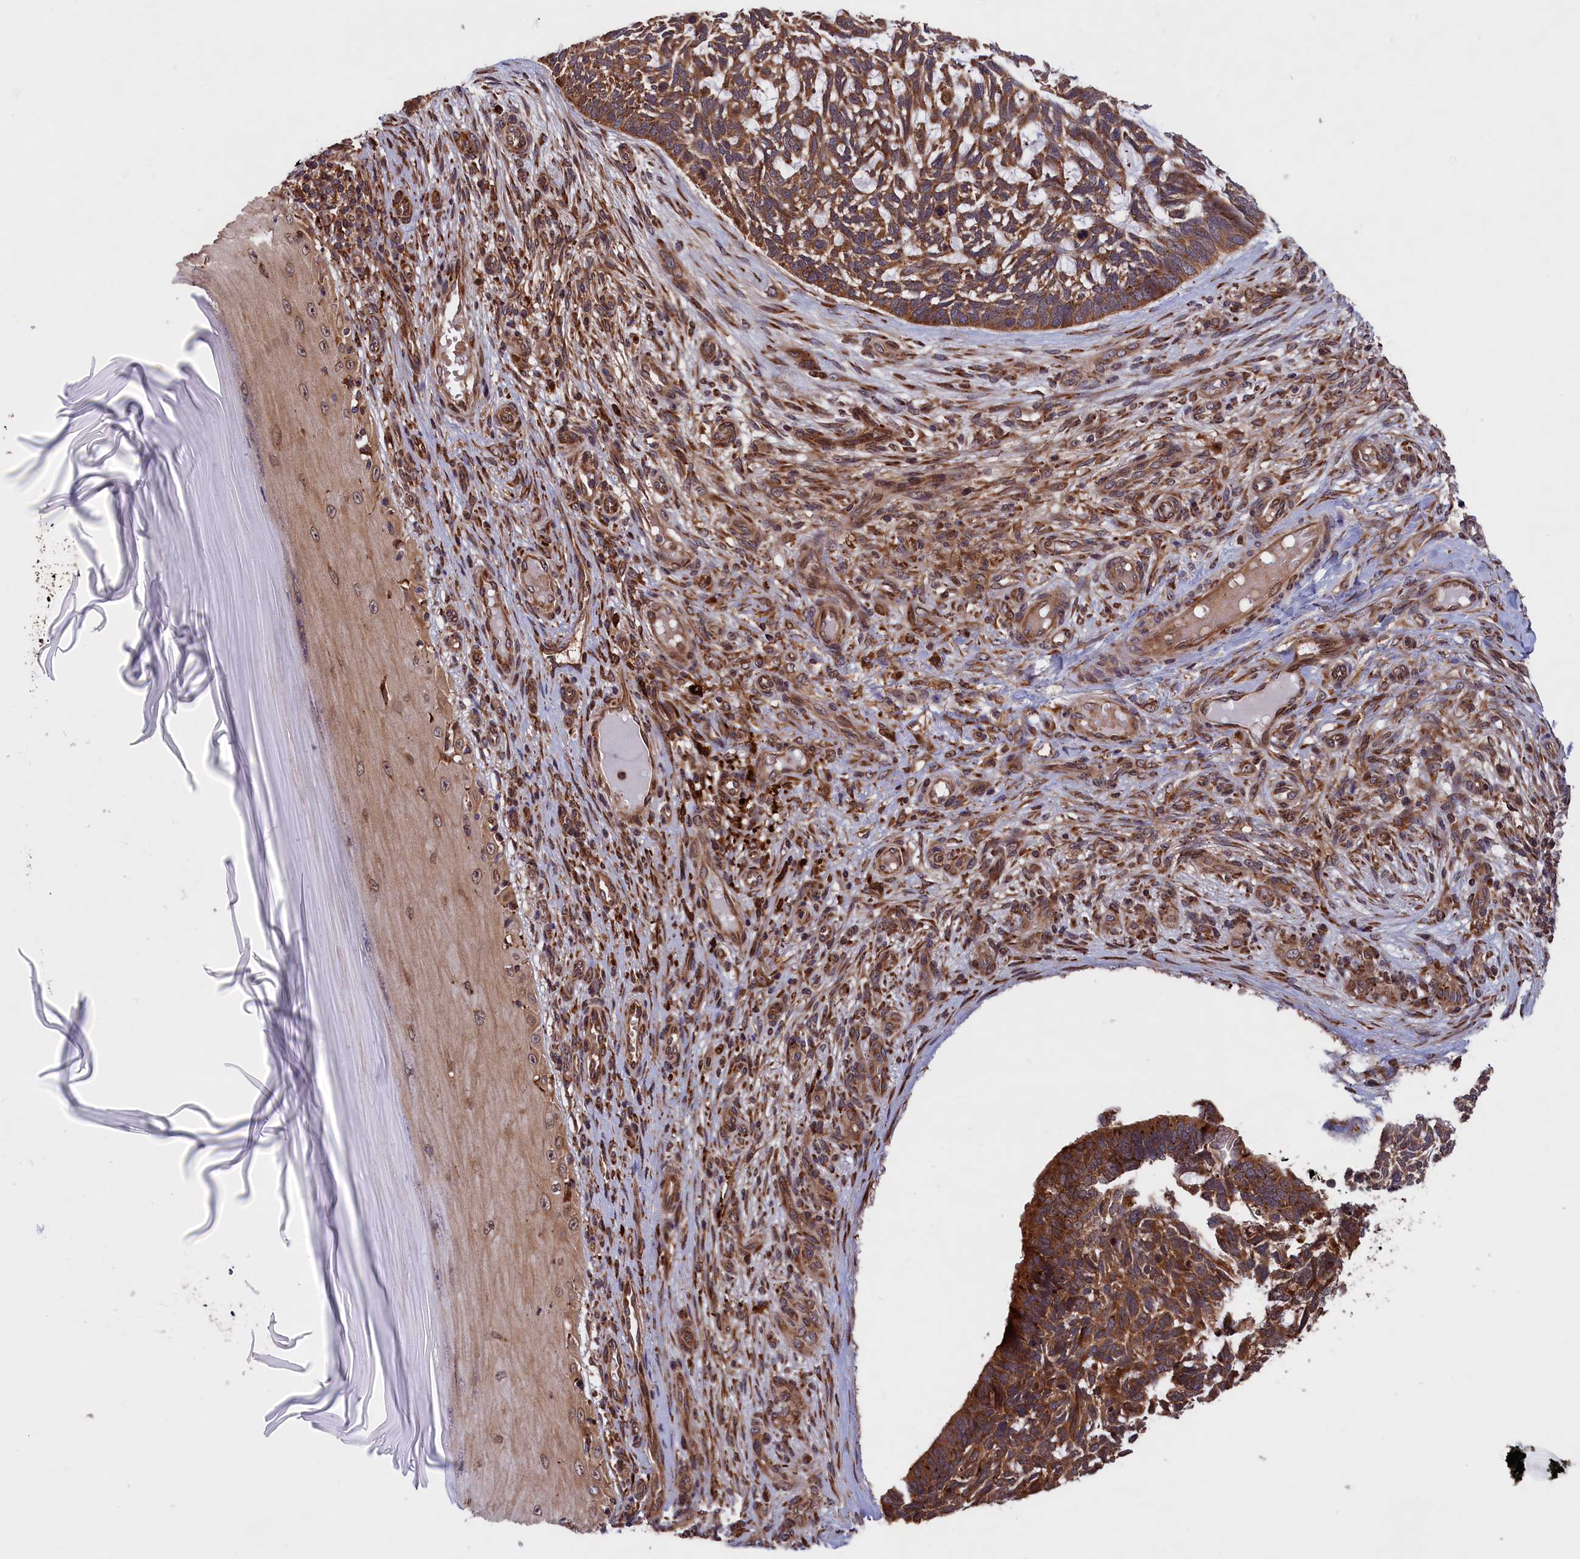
{"staining": {"intensity": "moderate", "quantity": ">75%", "location": "cytoplasmic/membranous"}, "tissue": "skin cancer", "cell_type": "Tumor cells", "image_type": "cancer", "snomed": [{"axis": "morphology", "description": "Basal cell carcinoma"}, {"axis": "topography", "description": "Skin"}], "caption": "A medium amount of moderate cytoplasmic/membranous staining is seen in approximately >75% of tumor cells in skin cancer (basal cell carcinoma) tissue. (IHC, brightfield microscopy, high magnification).", "gene": "PLA2G4C", "patient": {"sex": "male", "age": 88}}